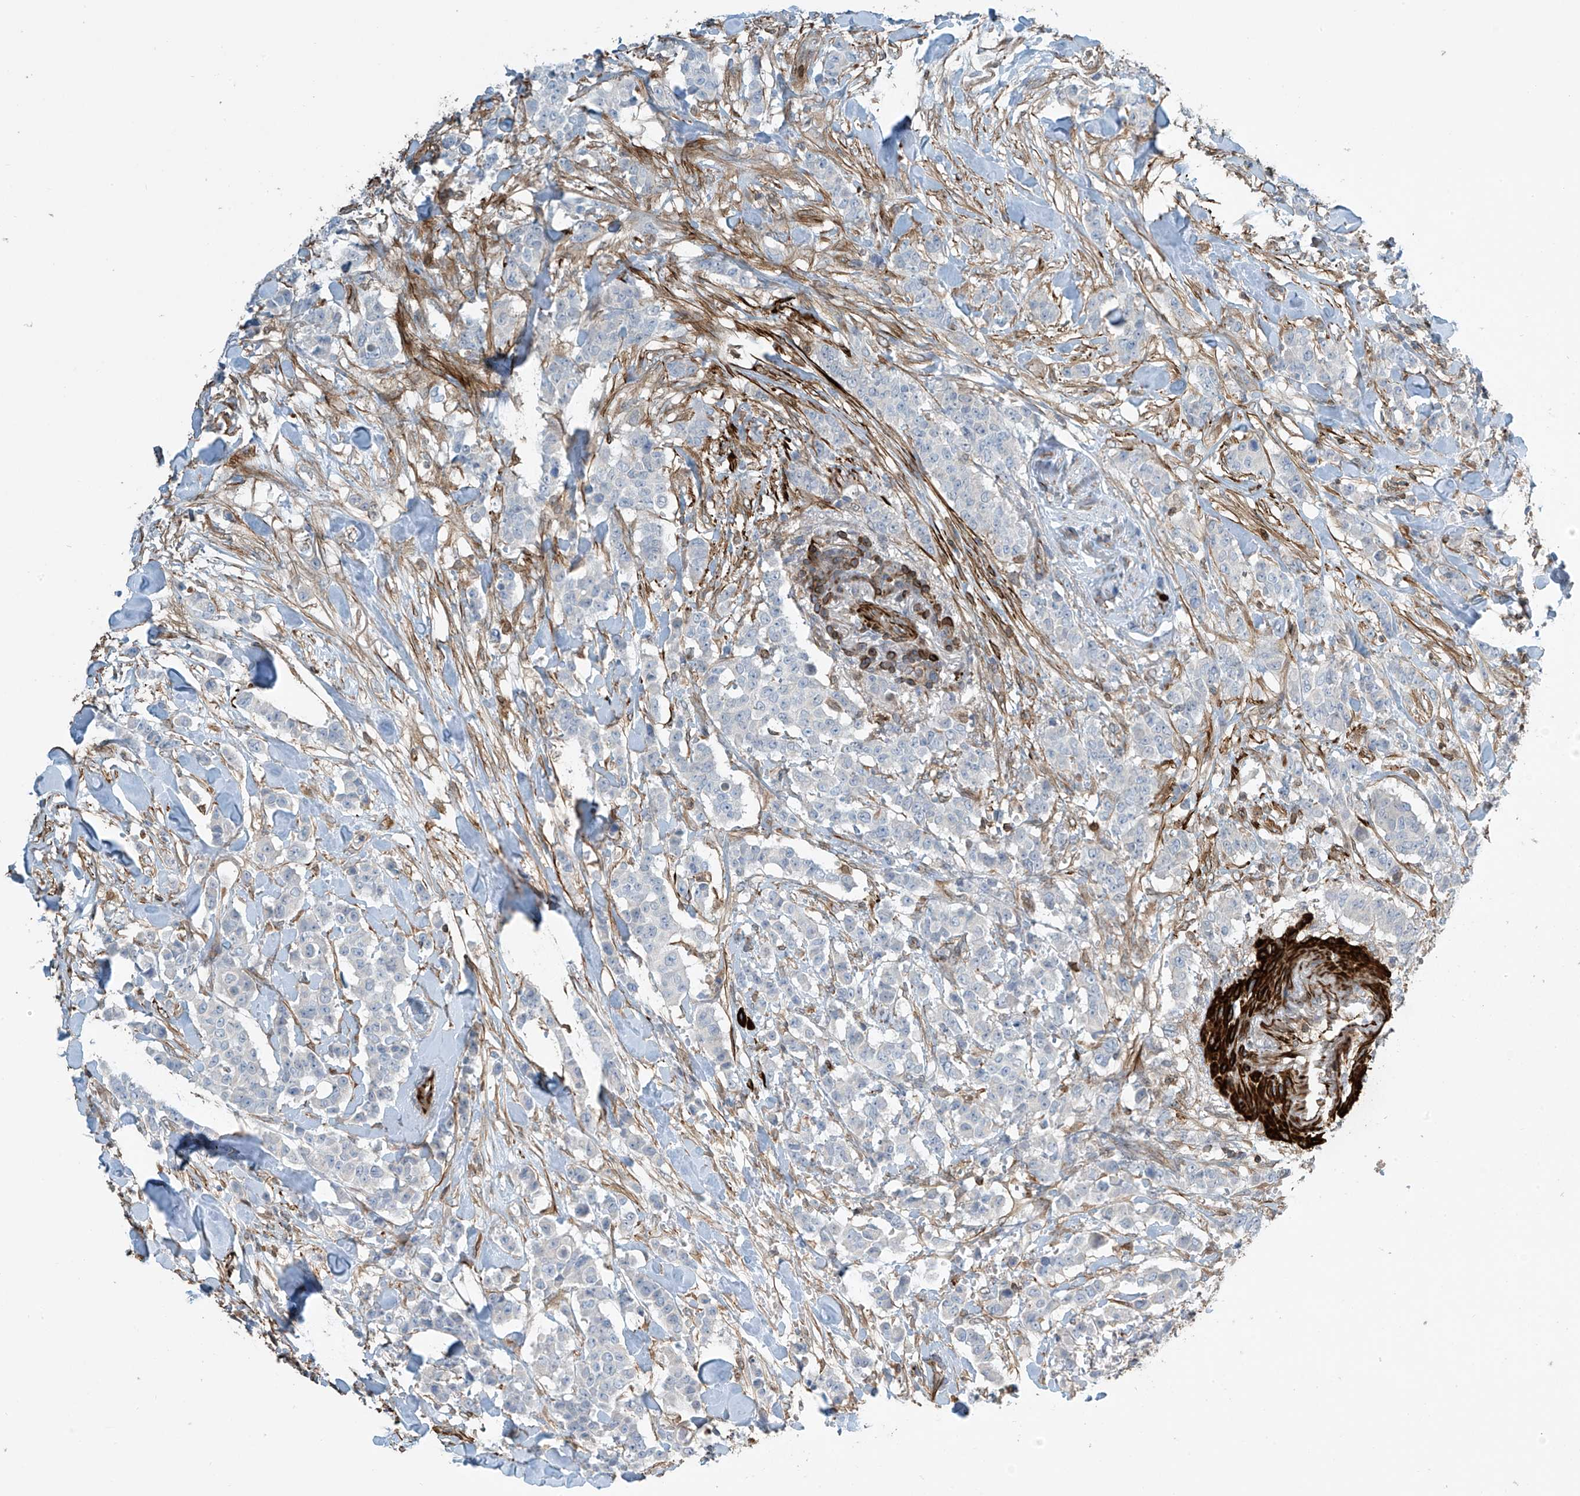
{"staining": {"intensity": "negative", "quantity": "none", "location": "none"}, "tissue": "breast cancer", "cell_type": "Tumor cells", "image_type": "cancer", "snomed": [{"axis": "morphology", "description": "Duct carcinoma"}, {"axis": "topography", "description": "Breast"}], "caption": "An immunohistochemistry micrograph of breast cancer is shown. There is no staining in tumor cells of breast cancer.", "gene": "SH3BGRL3", "patient": {"sex": "female", "age": 40}}